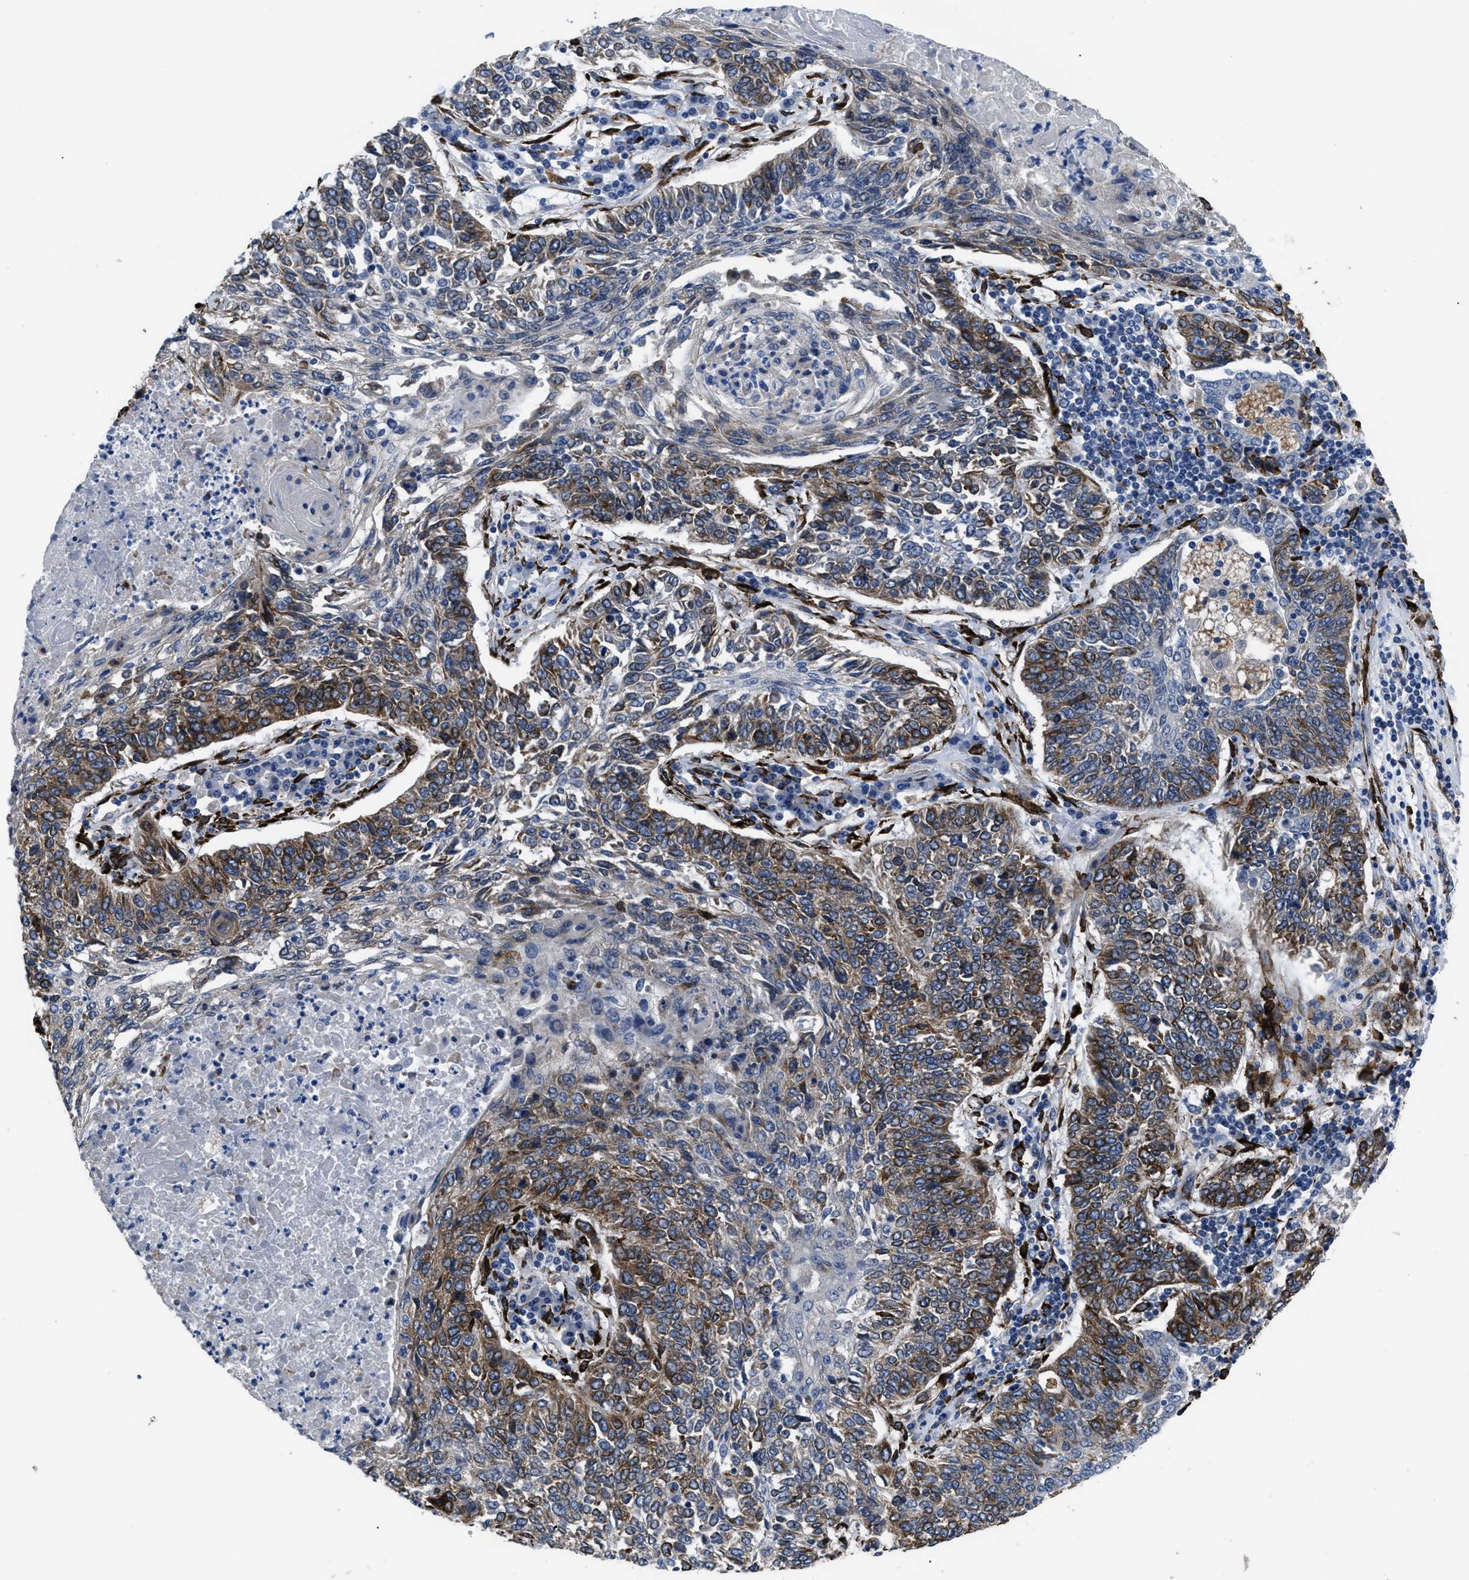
{"staining": {"intensity": "moderate", "quantity": "25%-75%", "location": "cytoplasmic/membranous"}, "tissue": "lung cancer", "cell_type": "Tumor cells", "image_type": "cancer", "snomed": [{"axis": "morphology", "description": "Normal tissue, NOS"}, {"axis": "morphology", "description": "Squamous cell carcinoma, NOS"}, {"axis": "topography", "description": "Cartilage tissue"}, {"axis": "topography", "description": "Bronchus"}, {"axis": "topography", "description": "Lung"}], "caption": "A photomicrograph of lung cancer stained for a protein demonstrates moderate cytoplasmic/membranous brown staining in tumor cells.", "gene": "SQLE", "patient": {"sex": "female", "age": 49}}